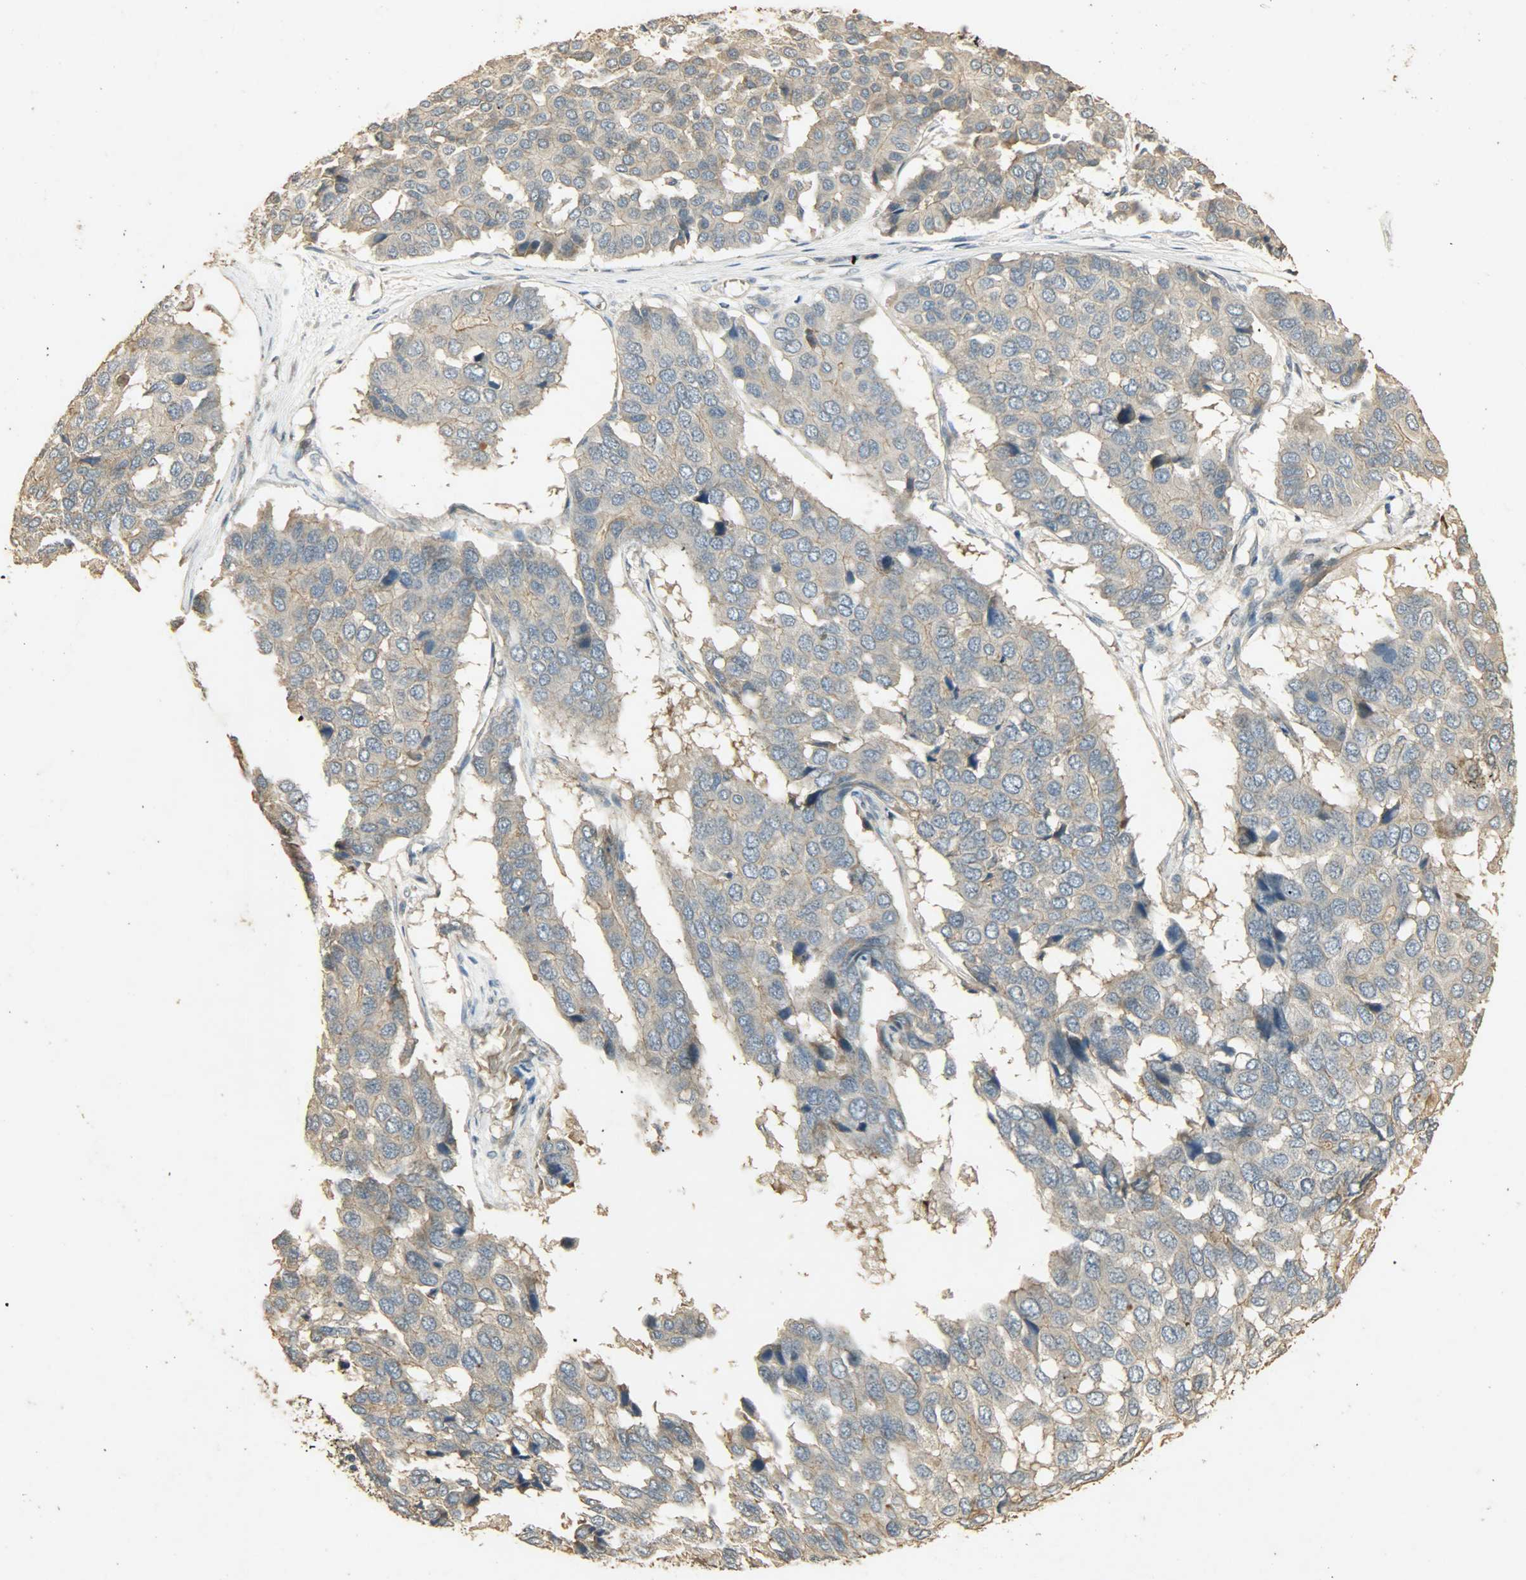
{"staining": {"intensity": "weak", "quantity": ">75%", "location": "cytoplasmic/membranous"}, "tissue": "pancreatic cancer", "cell_type": "Tumor cells", "image_type": "cancer", "snomed": [{"axis": "morphology", "description": "Adenocarcinoma, NOS"}, {"axis": "topography", "description": "Pancreas"}], "caption": "Human adenocarcinoma (pancreatic) stained for a protein (brown) displays weak cytoplasmic/membranous positive expression in approximately >75% of tumor cells.", "gene": "ATP2B1", "patient": {"sex": "male", "age": 50}}